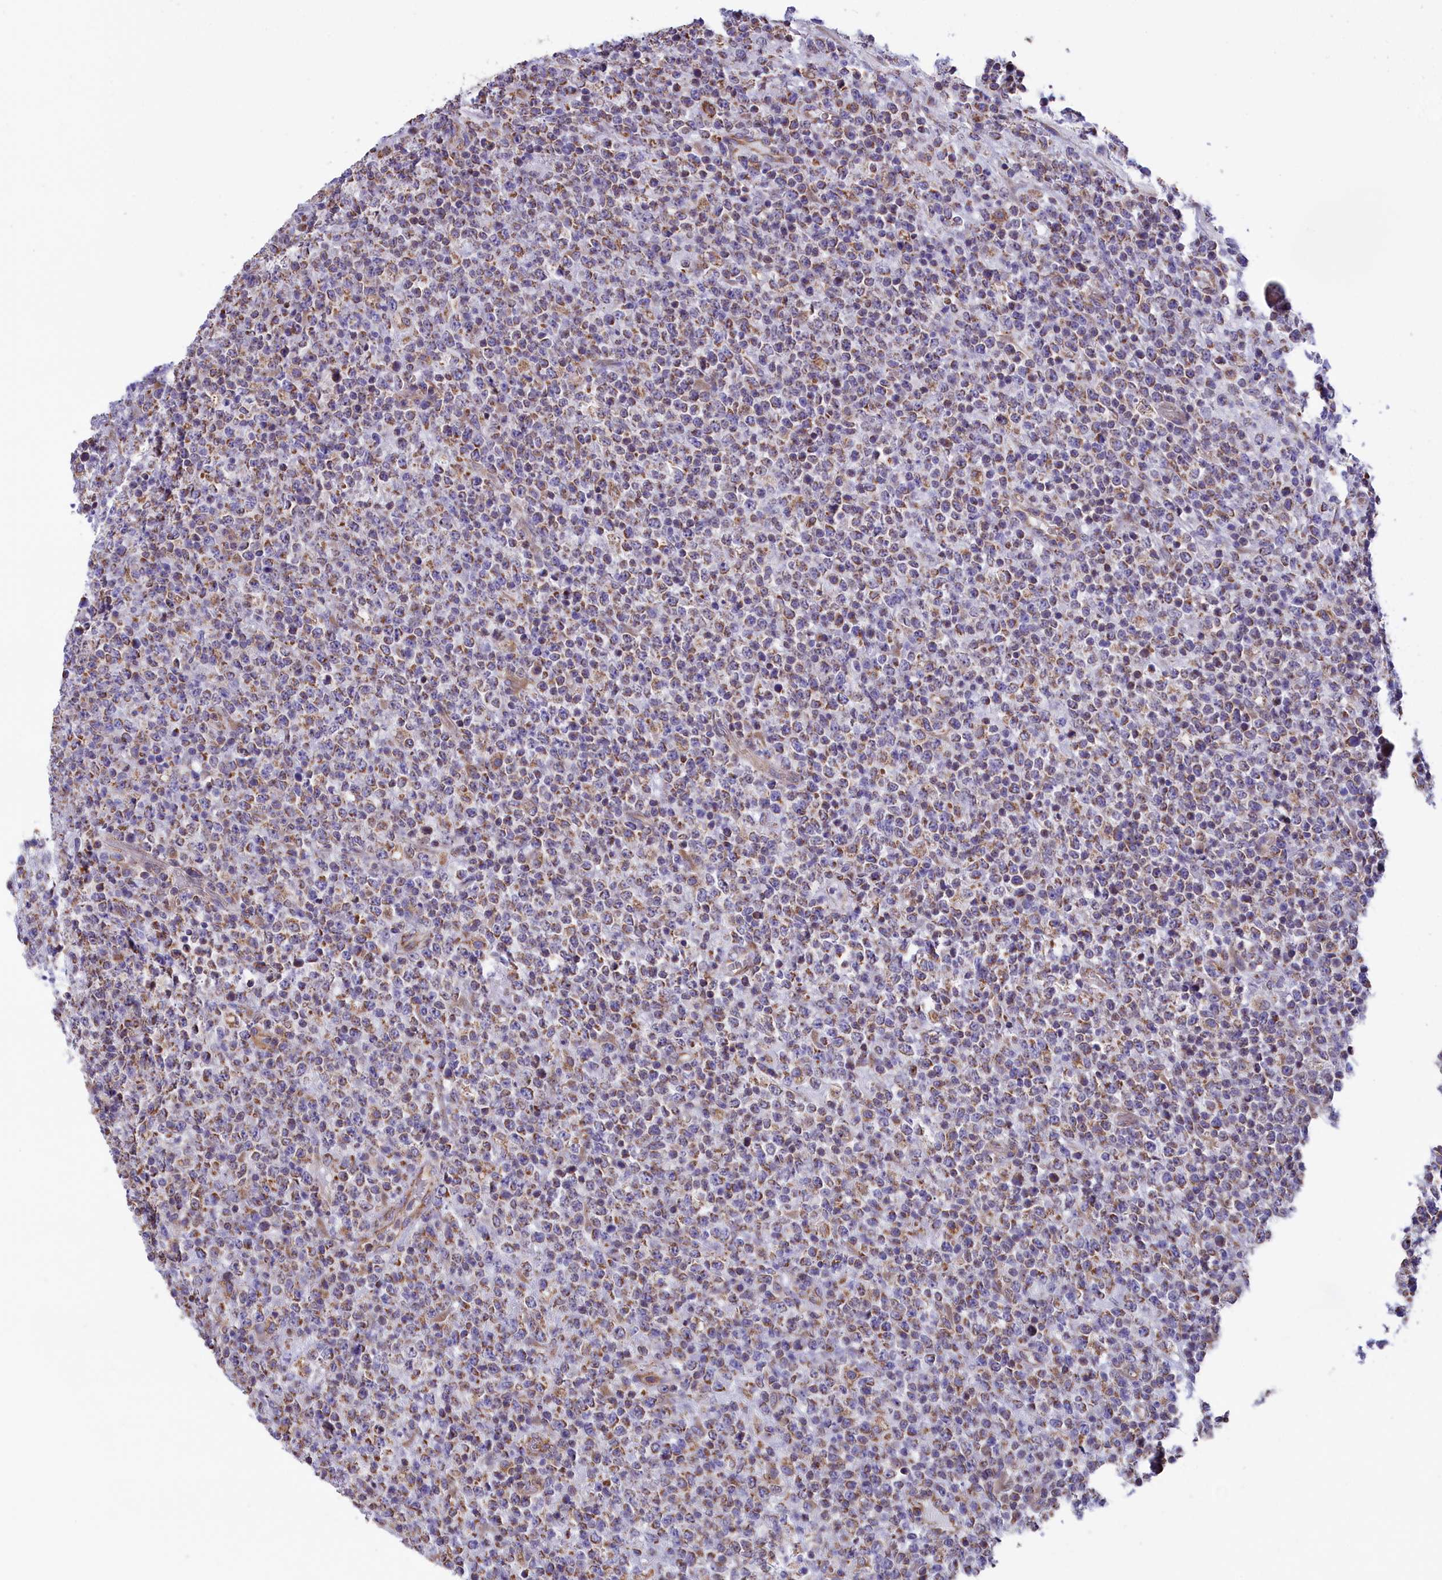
{"staining": {"intensity": "weak", "quantity": "25%-75%", "location": "cytoplasmic/membranous"}, "tissue": "lymphoma", "cell_type": "Tumor cells", "image_type": "cancer", "snomed": [{"axis": "morphology", "description": "Malignant lymphoma, non-Hodgkin's type, High grade"}, {"axis": "topography", "description": "Colon"}], "caption": "This micrograph shows malignant lymphoma, non-Hodgkin's type (high-grade) stained with immunohistochemistry (IHC) to label a protein in brown. The cytoplasmic/membranous of tumor cells show weak positivity for the protein. Nuclei are counter-stained blue.", "gene": "GATB", "patient": {"sex": "female", "age": 53}}